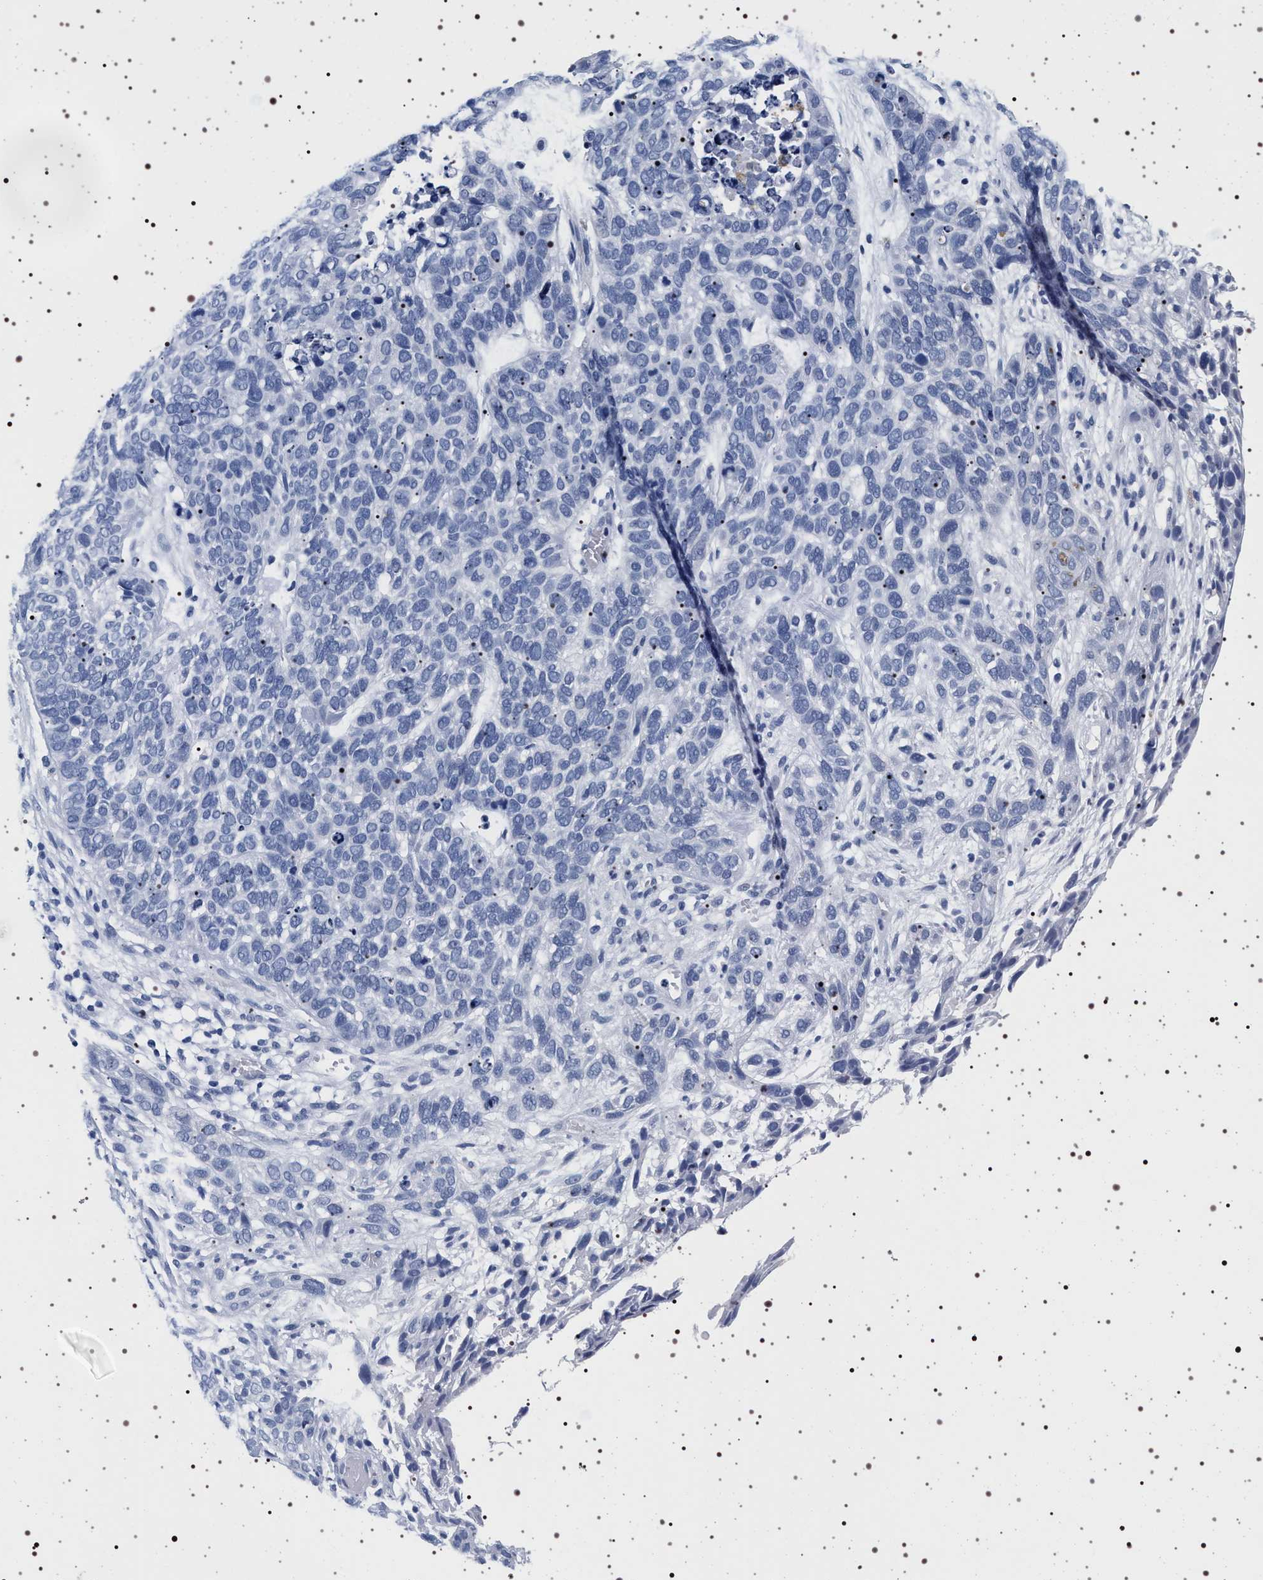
{"staining": {"intensity": "negative", "quantity": "none", "location": "none"}, "tissue": "skin cancer", "cell_type": "Tumor cells", "image_type": "cancer", "snomed": [{"axis": "morphology", "description": "Basal cell carcinoma"}, {"axis": "topography", "description": "Skin"}], "caption": "The histopathology image exhibits no staining of tumor cells in skin cancer. Brightfield microscopy of immunohistochemistry stained with DAB (3,3'-diaminobenzidine) (brown) and hematoxylin (blue), captured at high magnification.", "gene": "SYN1", "patient": {"sex": "male", "age": 87}}